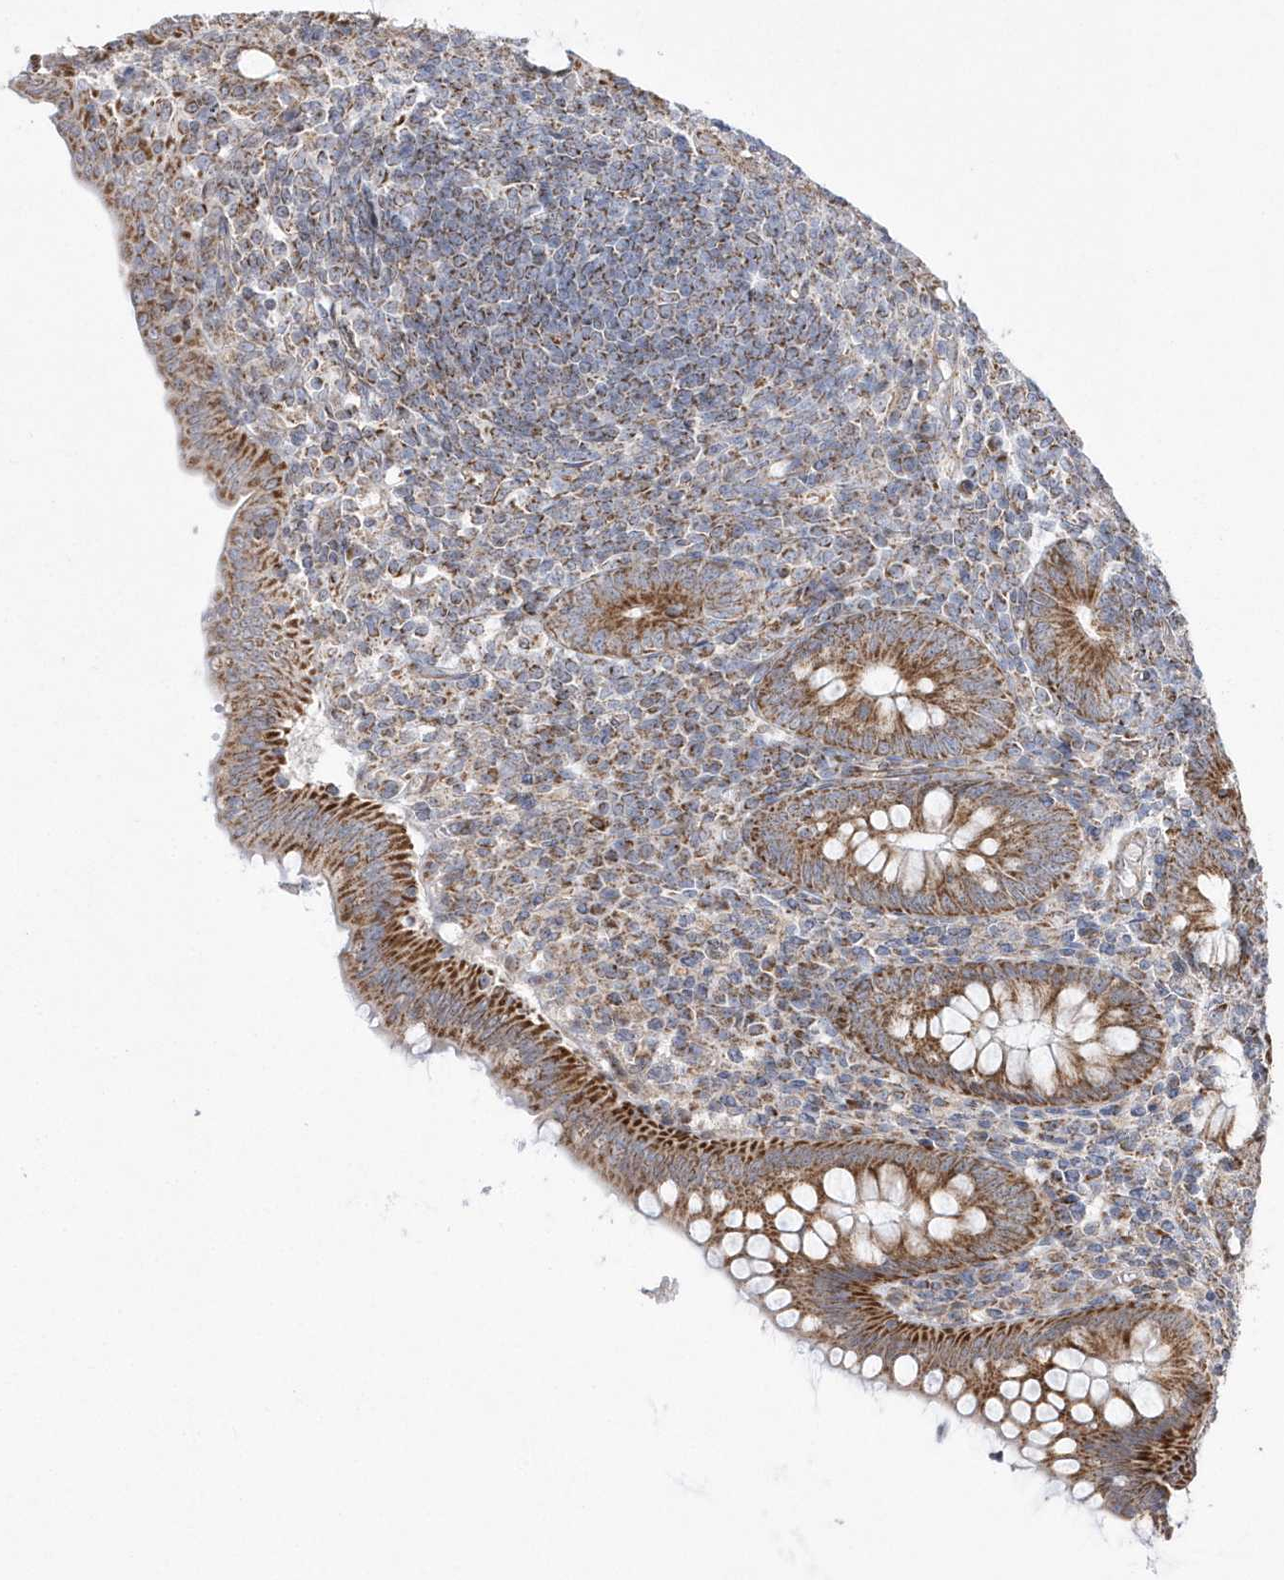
{"staining": {"intensity": "strong", "quantity": ">75%", "location": "cytoplasmic/membranous"}, "tissue": "appendix", "cell_type": "Glandular cells", "image_type": "normal", "snomed": [{"axis": "morphology", "description": "Normal tissue, NOS"}, {"axis": "topography", "description": "Appendix"}], "caption": "Protein staining displays strong cytoplasmic/membranous expression in approximately >75% of glandular cells in normal appendix.", "gene": "OPA1", "patient": {"sex": "male", "age": 14}}